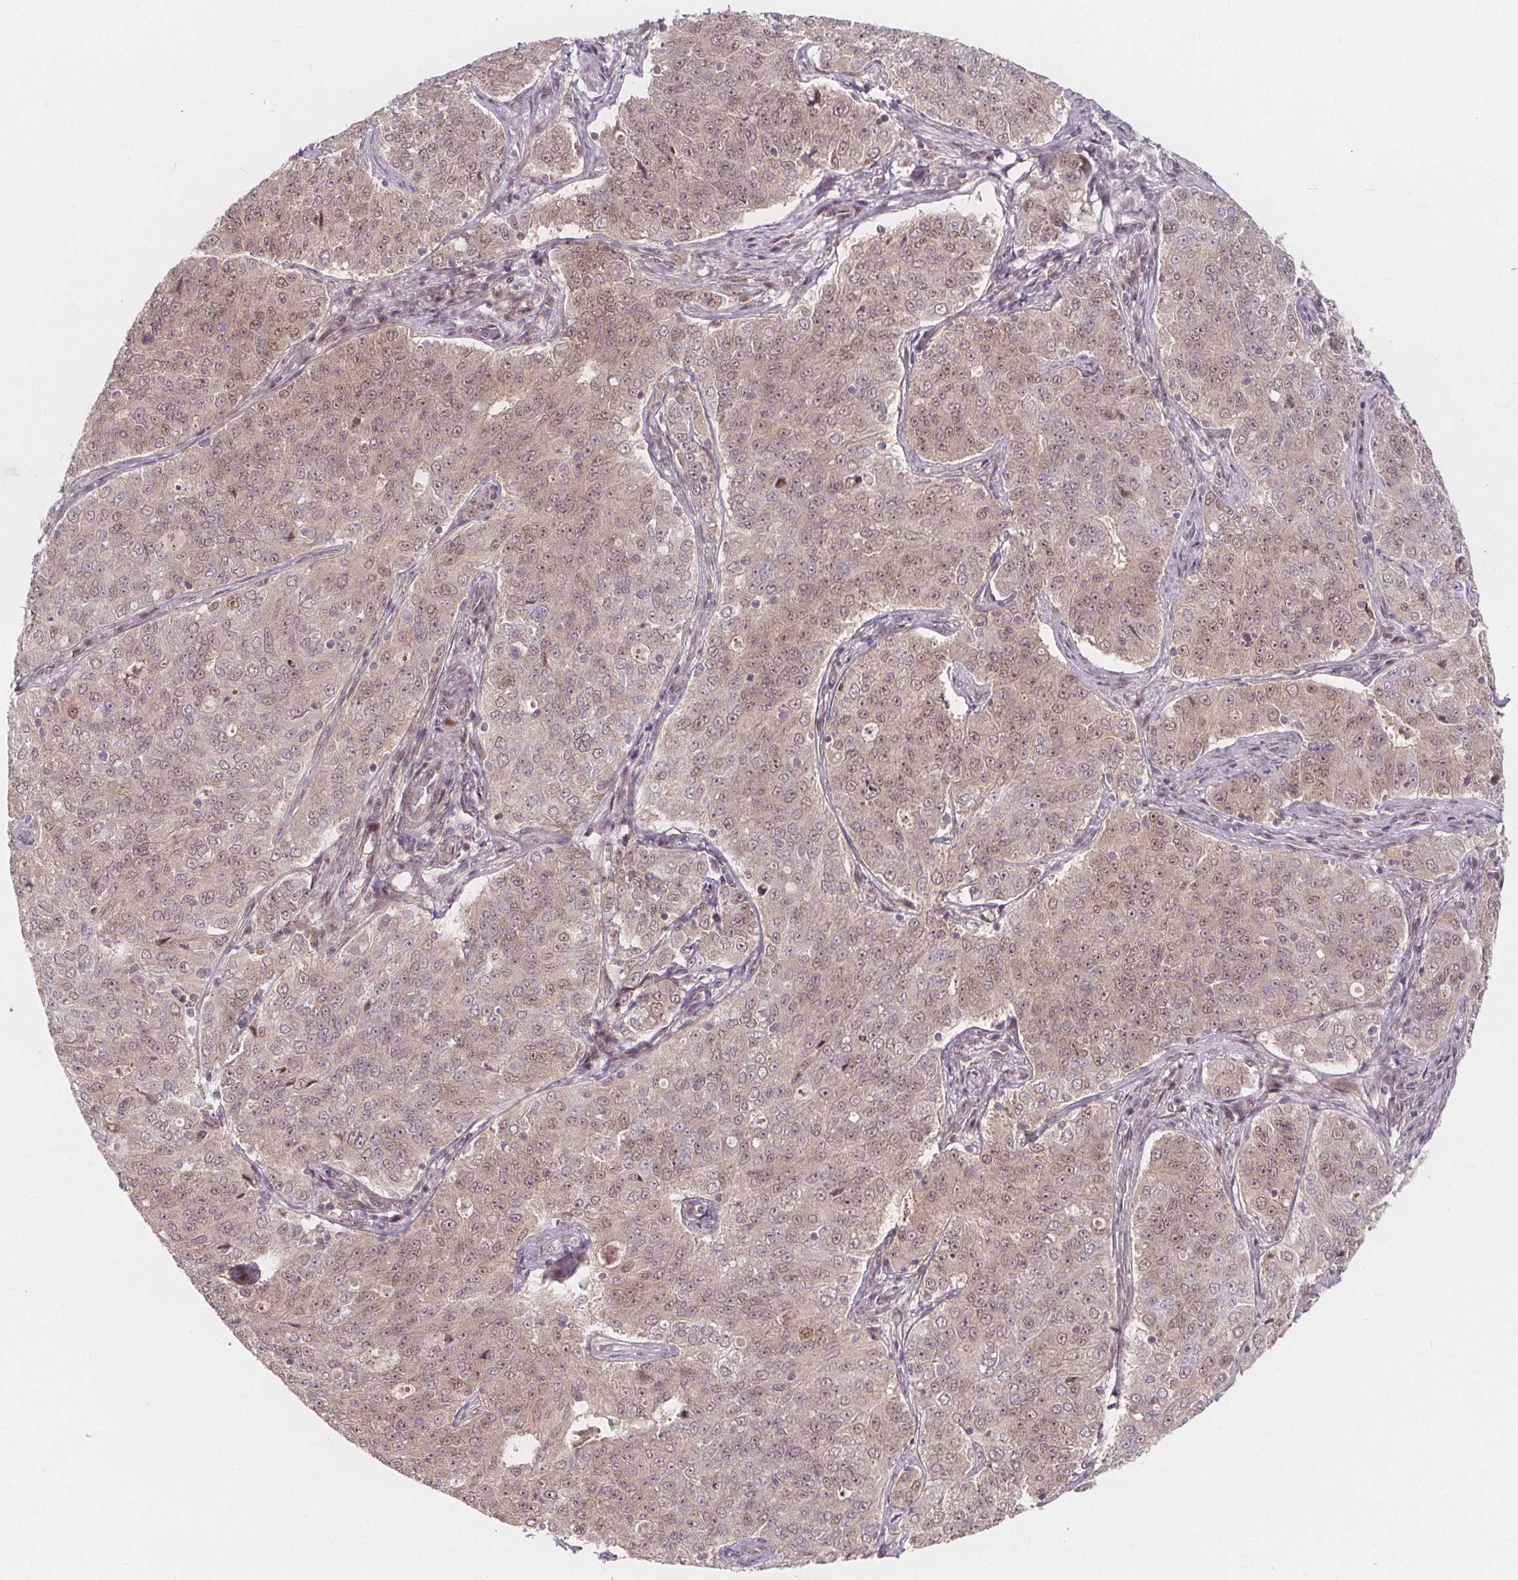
{"staining": {"intensity": "weak", "quantity": "25%-75%", "location": "nuclear"}, "tissue": "endometrial cancer", "cell_type": "Tumor cells", "image_type": "cancer", "snomed": [{"axis": "morphology", "description": "Adenocarcinoma, NOS"}, {"axis": "topography", "description": "Endometrium"}], "caption": "This histopathology image exhibits immunohistochemistry (IHC) staining of endometrial cancer (adenocarcinoma), with low weak nuclear staining in approximately 25%-75% of tumor cells.", "gene": "AKT1S1", "patient": {"sex": "female", "age": 43}}